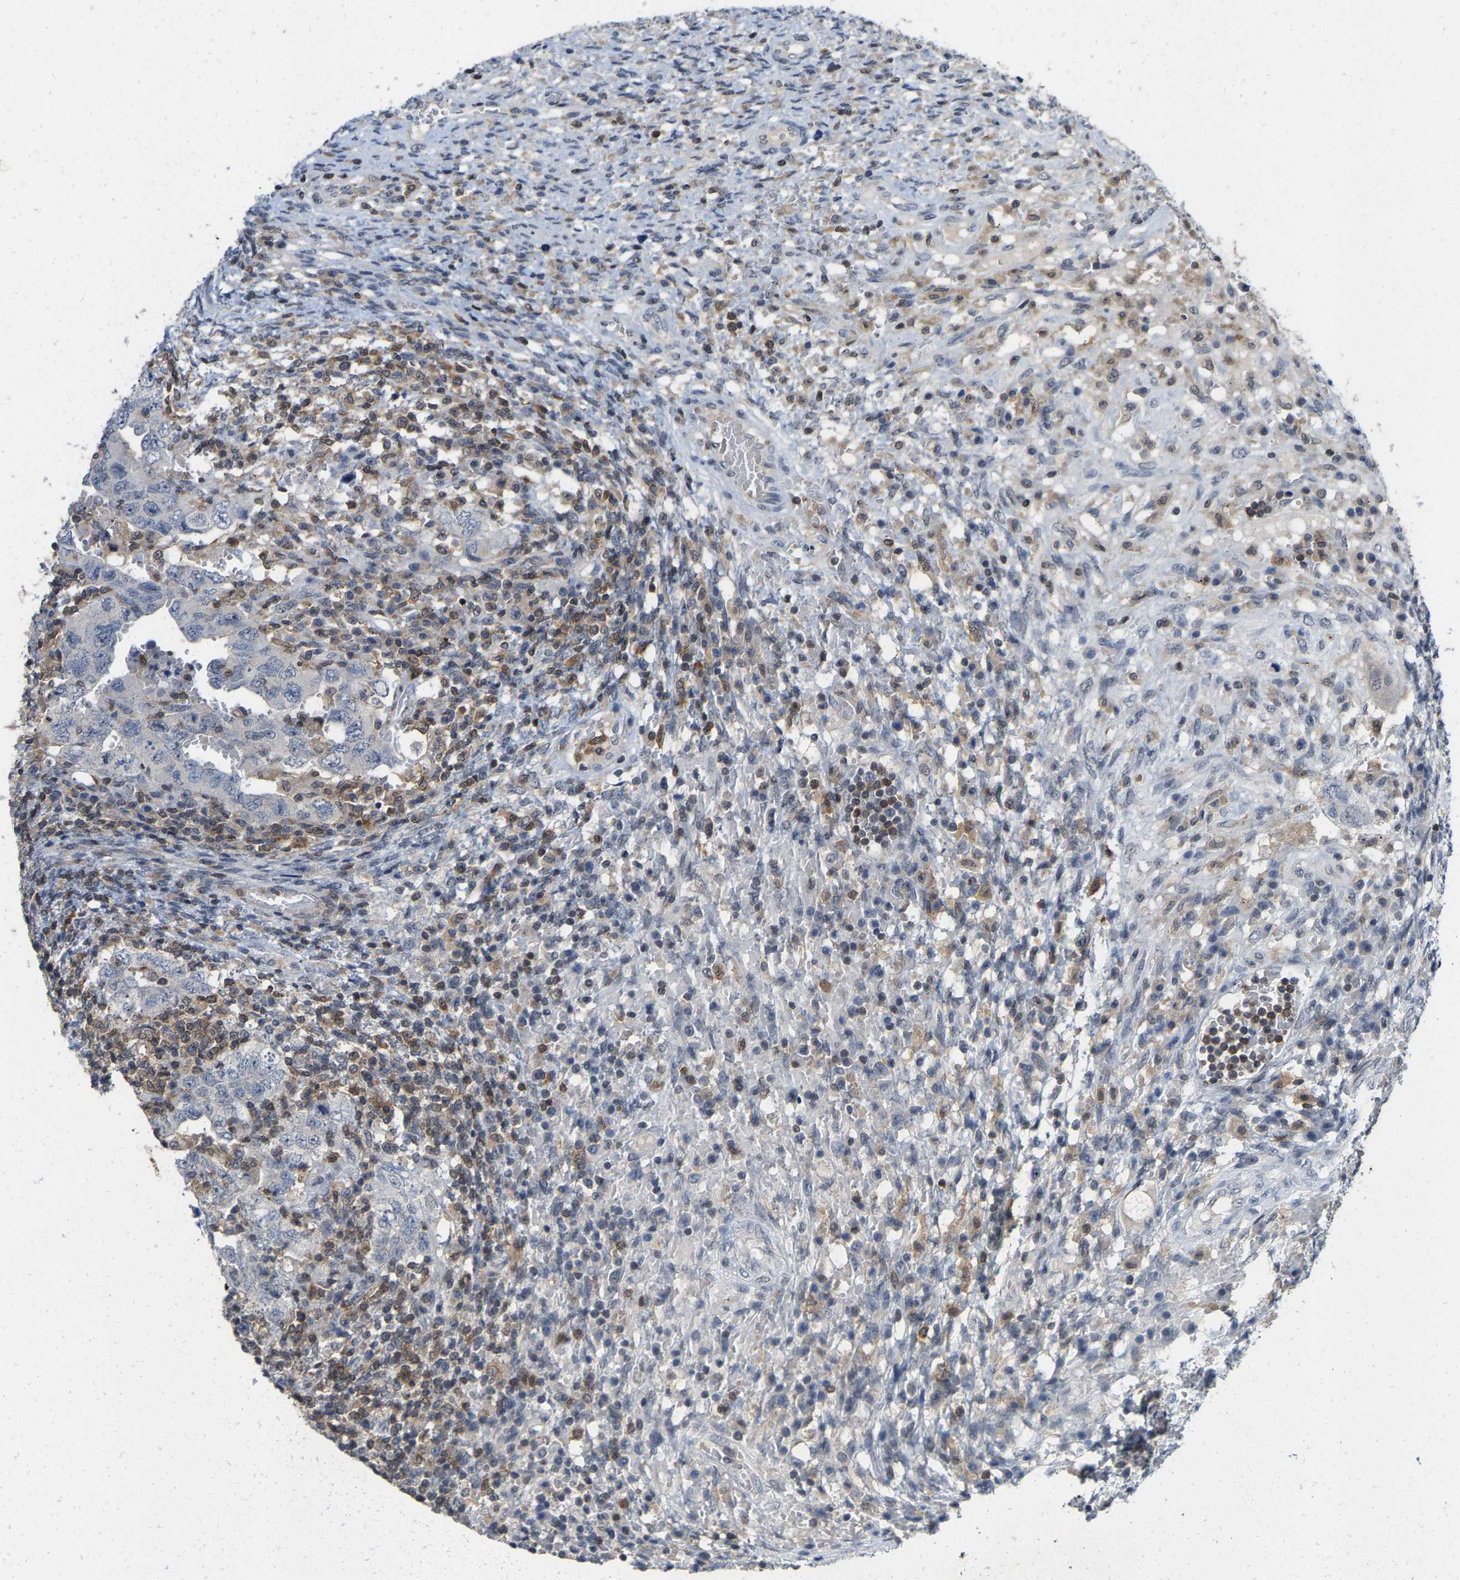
{"staining": {"intensity": "negative", "quantity": "none", "location": "none"}, "tissue": "testis cancer", "cell_type": "Tumor cells", "image_type": "cancer", "snomed": [{"axis": "morphology", "description": "Carcinoma, Embryonal, NOS"}, {"axis": "topography", "description": "Testis"}], "caption": "Human testis cancer stained for a protein using immunohistochemistry (IHC) shows no staining in tumor cells.", "gene": "FGD3", "patient": {"sex": "male", "age": 26}}